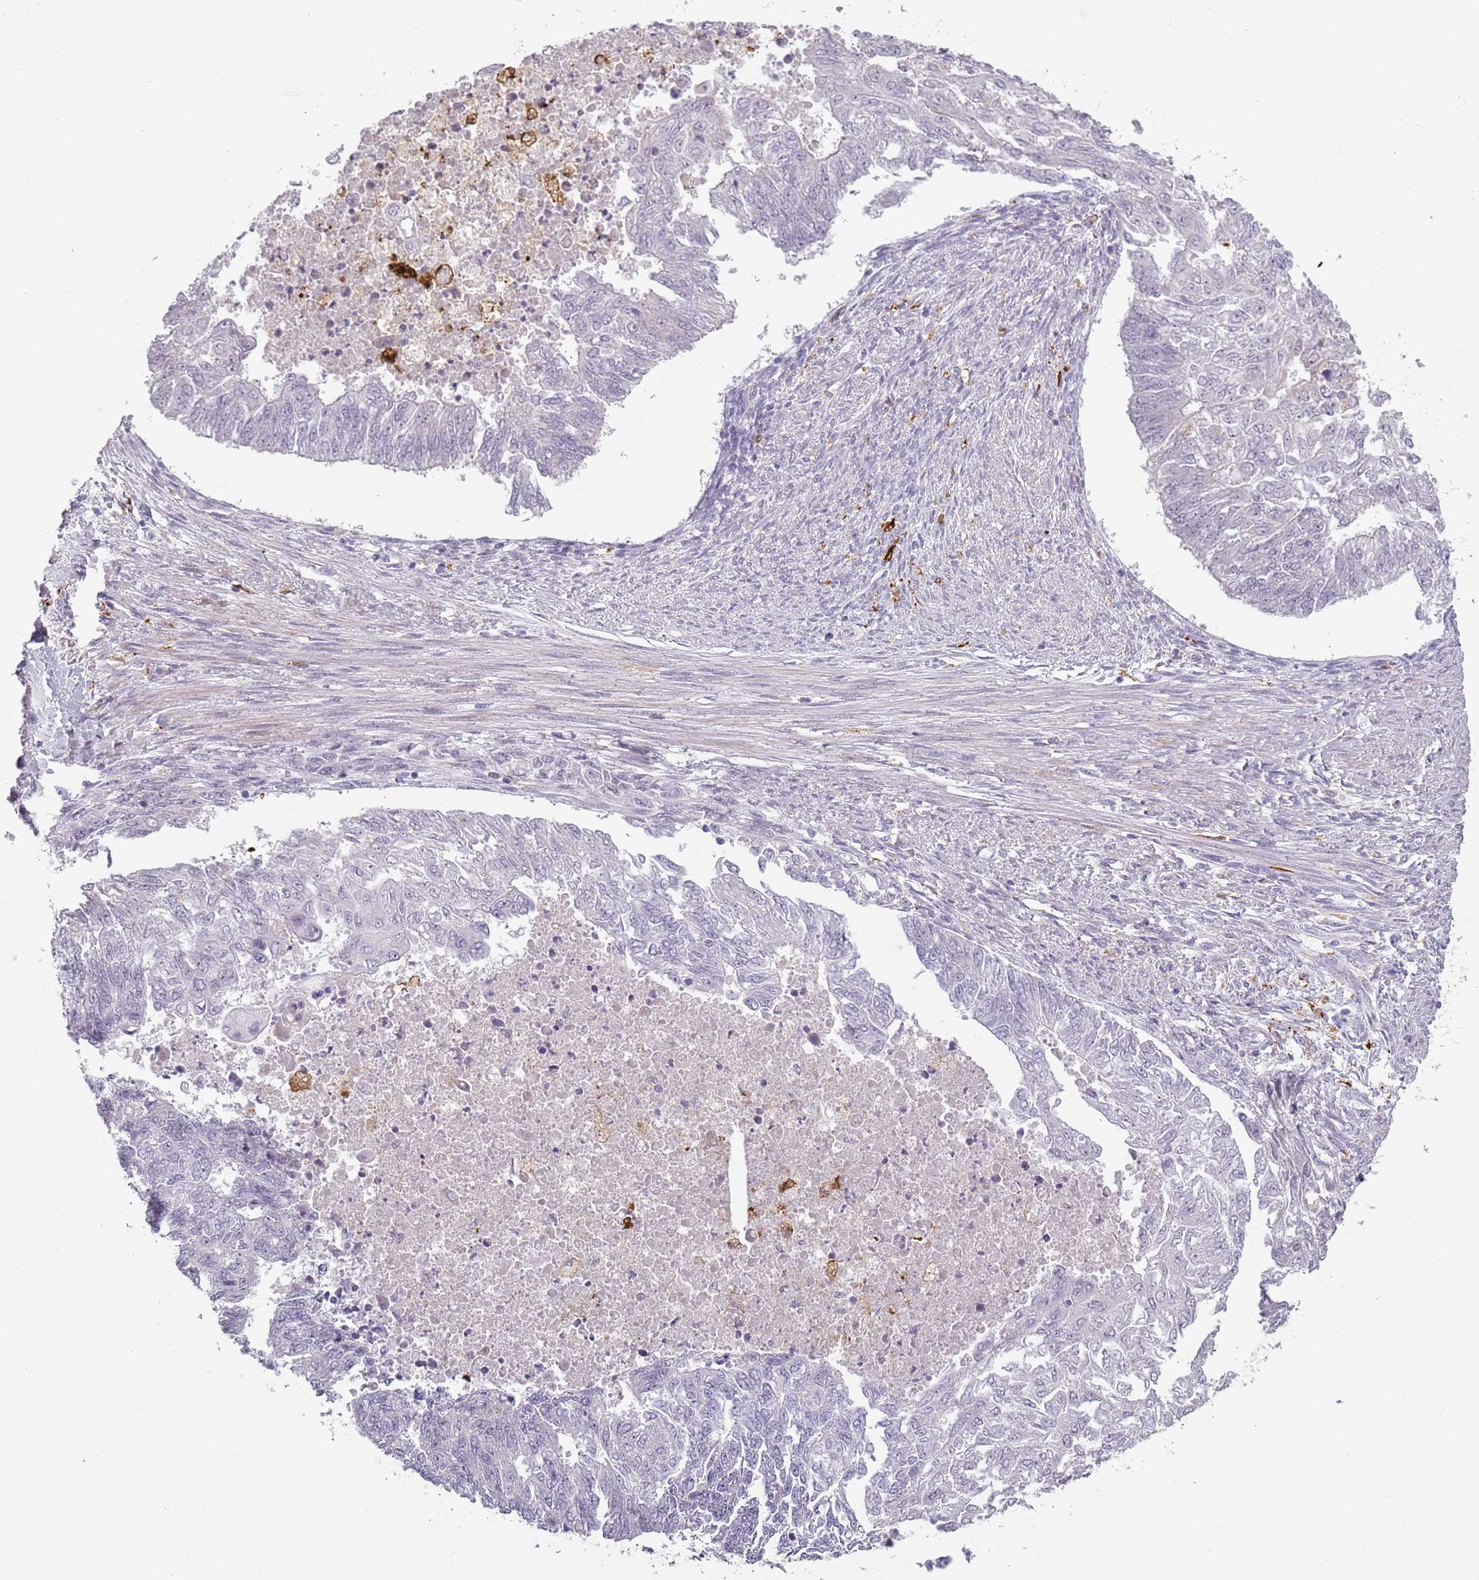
{"staining": {"intensity": "negative", "quantity": "none", "location": "none"}, "tissue": "endometrial cancer", "cell_type": "Tumor cells", "image_type": "cancer", "snomed": [{"axis": "morphology", "description": "Adenocarcinoma, NOS"}, {"axis": "topography", "description": "Endometrium"}], "caption": "This is an IHC histopathology image of human endometrial cancer (adenocarcinoma). There is no positivity in tumor cells.", "gene": "CC2D2B", "patient": {"sex": "female", "age": 32}}